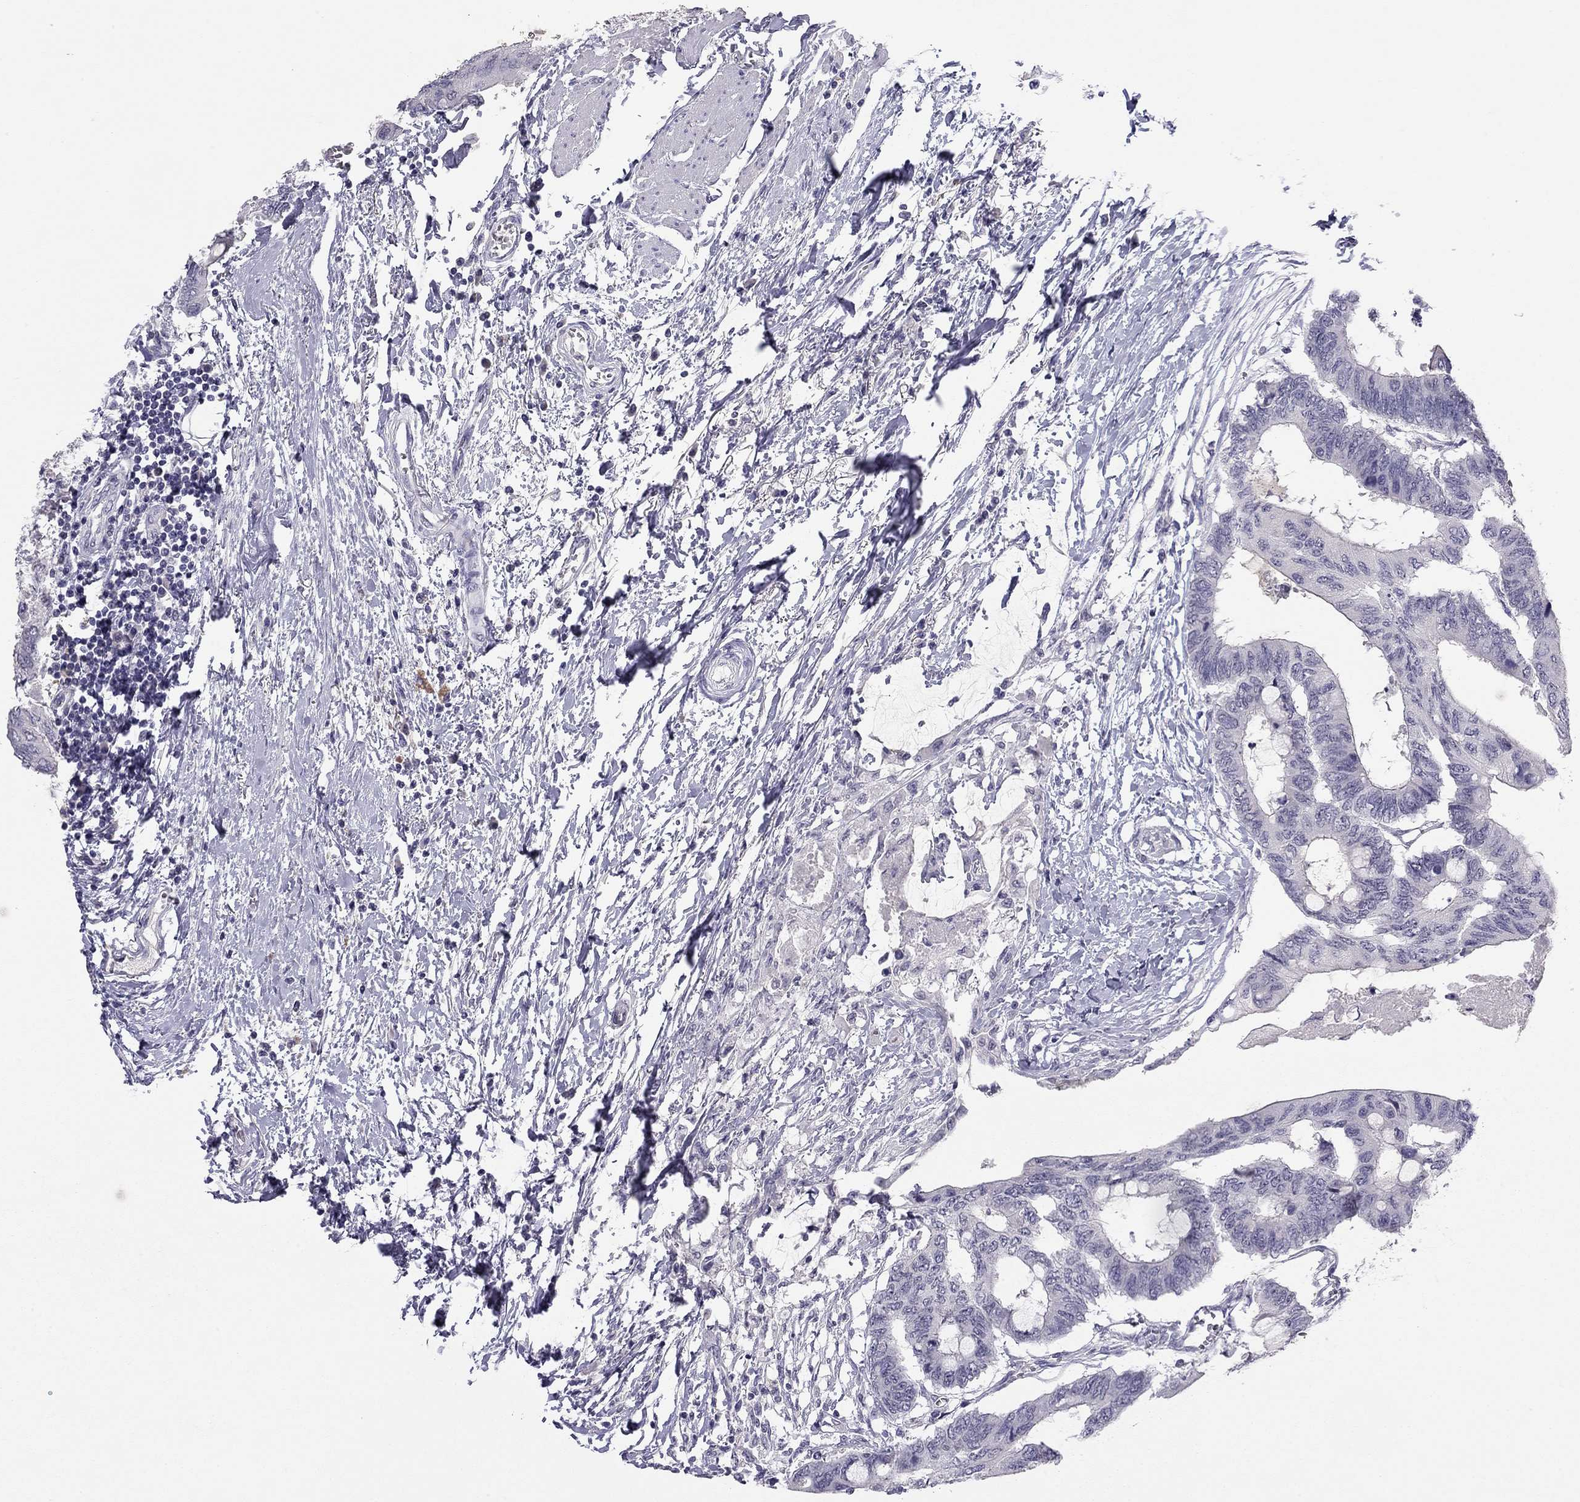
{"staining": {"intensity": "negative", "quantity": "none", "location": "none"}, "tissue": "colorectal cancer", "cell_type": "Tumor cells", "image_type": "cancer", "snomed": [{"axis": "morphology", "description": "Normal tissue, NOS"}, {"axis": "morphology", "description": "Adenocarcinoma, NOS"}, {"axis": "topography", "description": "Rectum"}, {"axis": "topography", "description": "Peripheral nerve tissue"}], "caption": "Immunohistochemical staining of human colorectal cancer exhibits no significant staining in tumor cells.", "gene": "ADORA2A", "patient": {"sex": "male", "age": 92}}